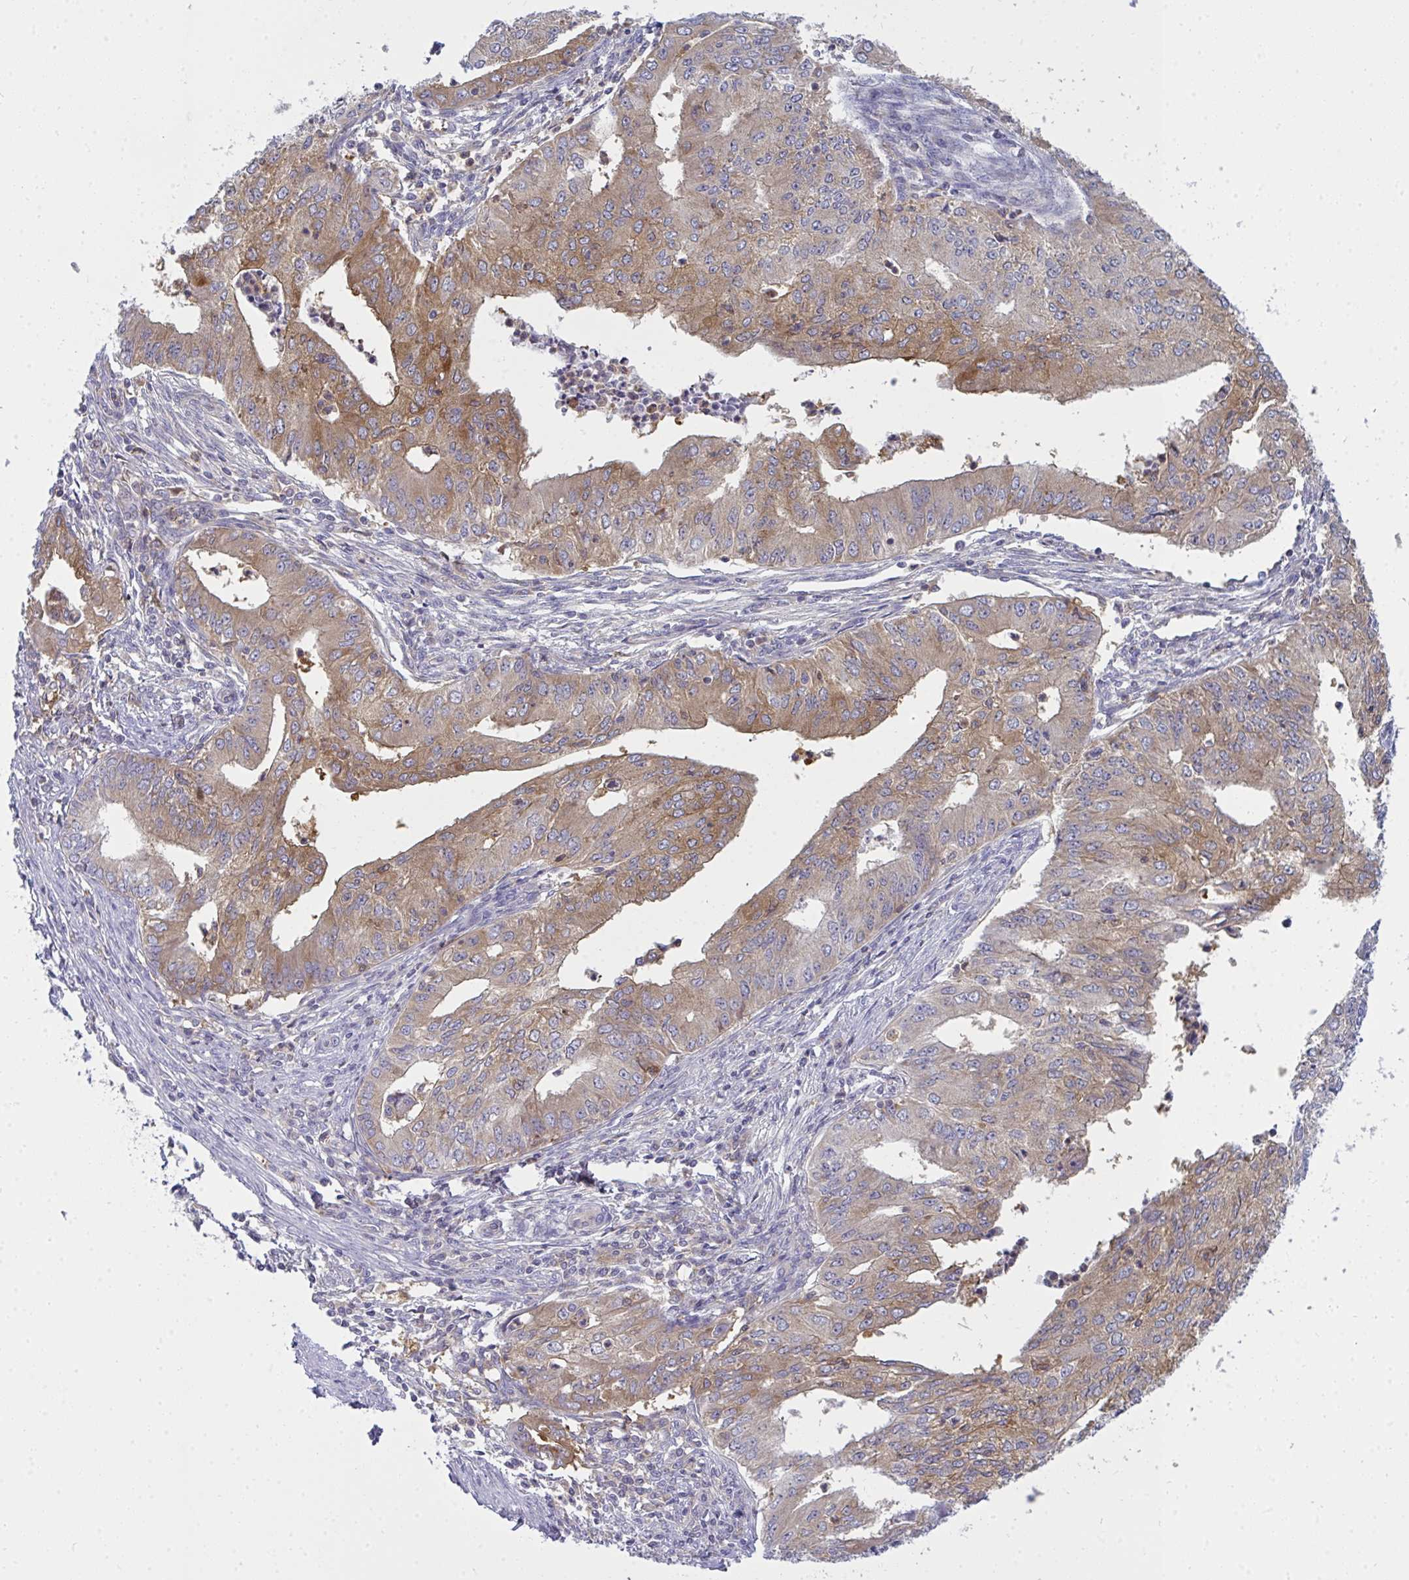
{"staining": {"intensity": "moderate", "quantity": ">75%", "location": "cytoplasmic/membranous"}, "tissue": "endometrial cancer", "cell_type": "Tumor cells", "image_type": "cancer", "snomed": [{"axis": "morphology", "description": "Adenocarcinoma, NOS"}, {"axis": "topography", "description": "Endometrium"}], "caption": "IHC staining of endometrial cancer, which exhibits medium levels of moderate cytoplasmic/membranous expression in approximately >75% of tumor cells indicating moderate cytoplasmic/membranous protein expression. The staining was performed using DAB (brown) for protein detection and nuclei were counterstained in hematoxylin (blue).", "gene": "SLC30A6", "patient": {"sex": "female", "age": 50}}